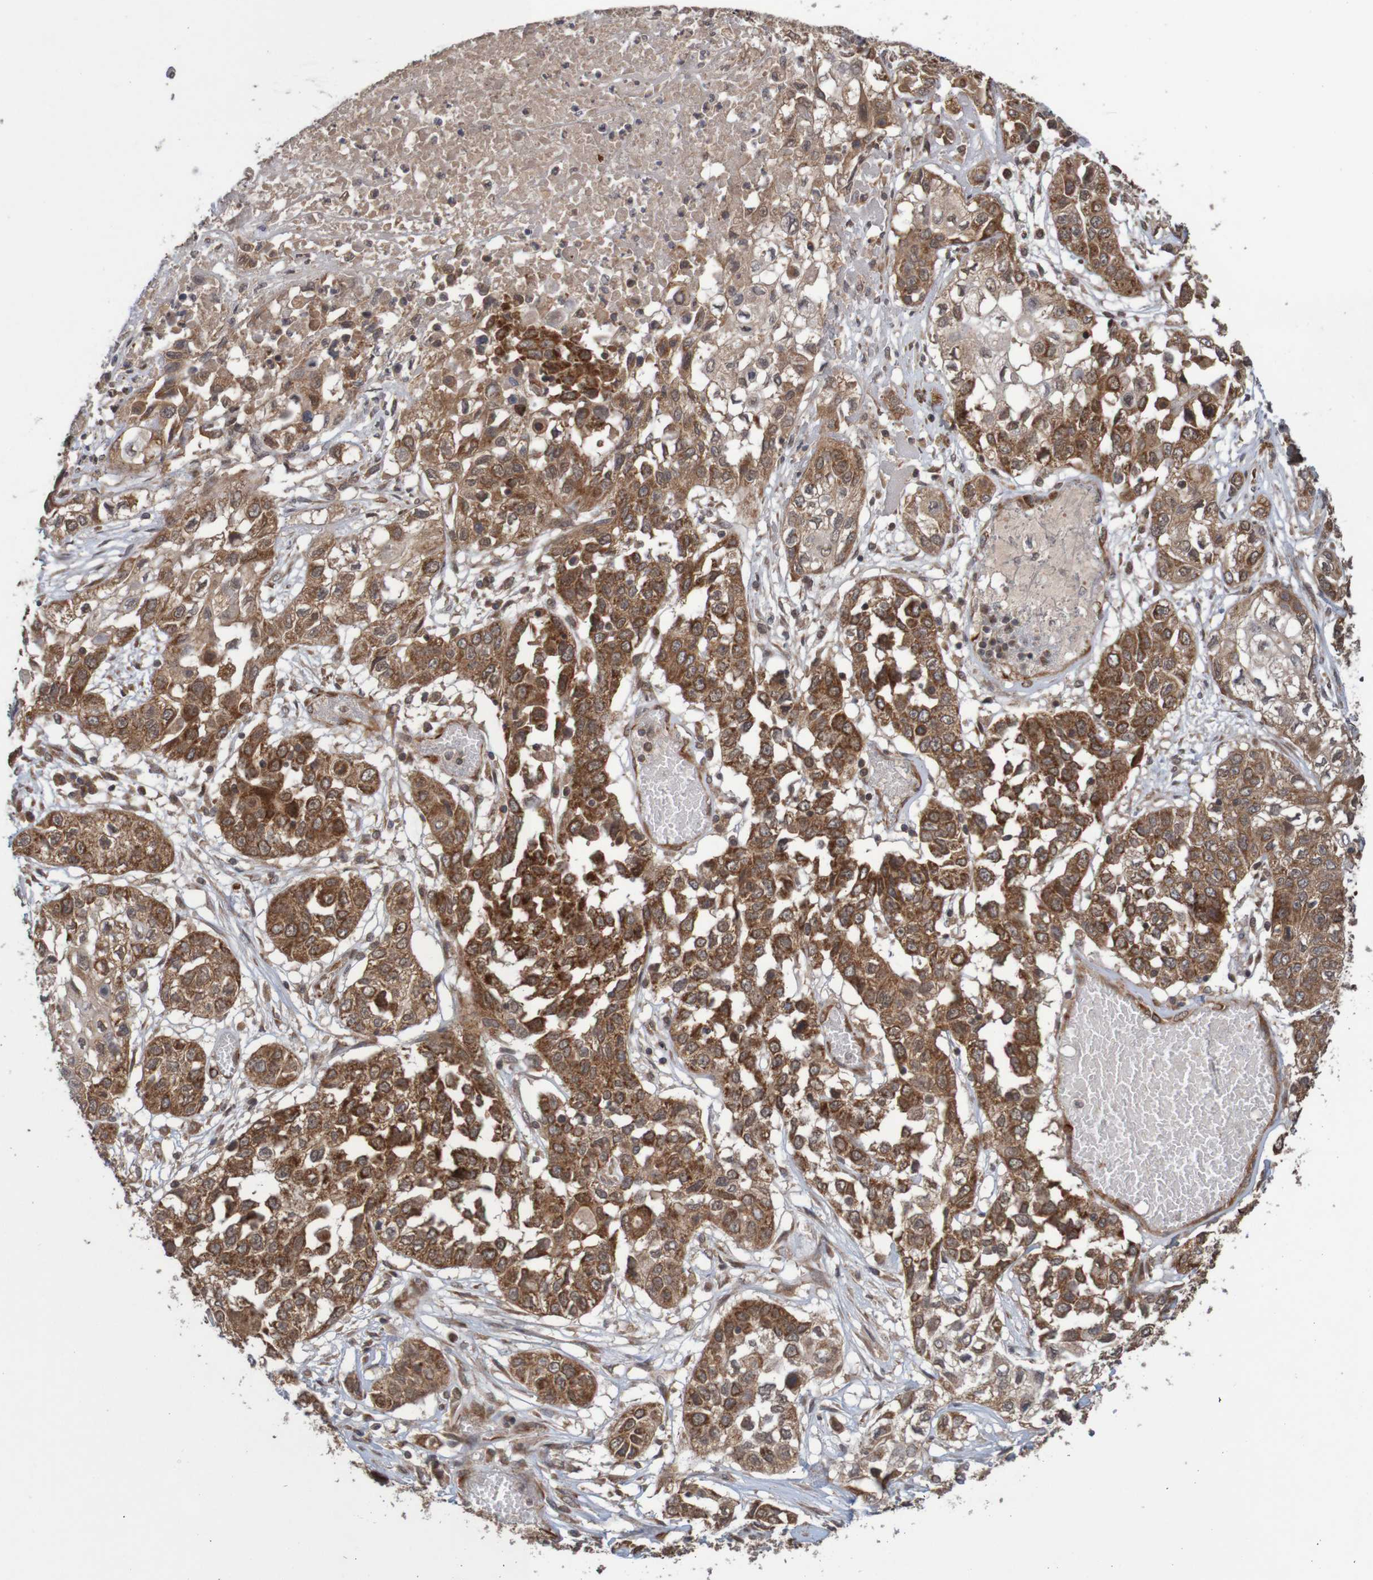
{"staining": {"intensity": "strong", "quantity": ">75%", "location": "cytoplasmic/membranous"}, "tissue": "lung cancer", "cell_type": "Tumor cells", "image_type": "cancer", "snomed": [{"axis": "morphology", "description": "Squamous cell carcinoma, NOS"}, {"axis": "topography", "description": "Lung"}], "caption": "Tumor cells show strong cytoplasmic/membranous staining in about >75% of cells in lung cancer.", "gene": "MRPL52", "patient": {"sex": "male", "age": 71}}